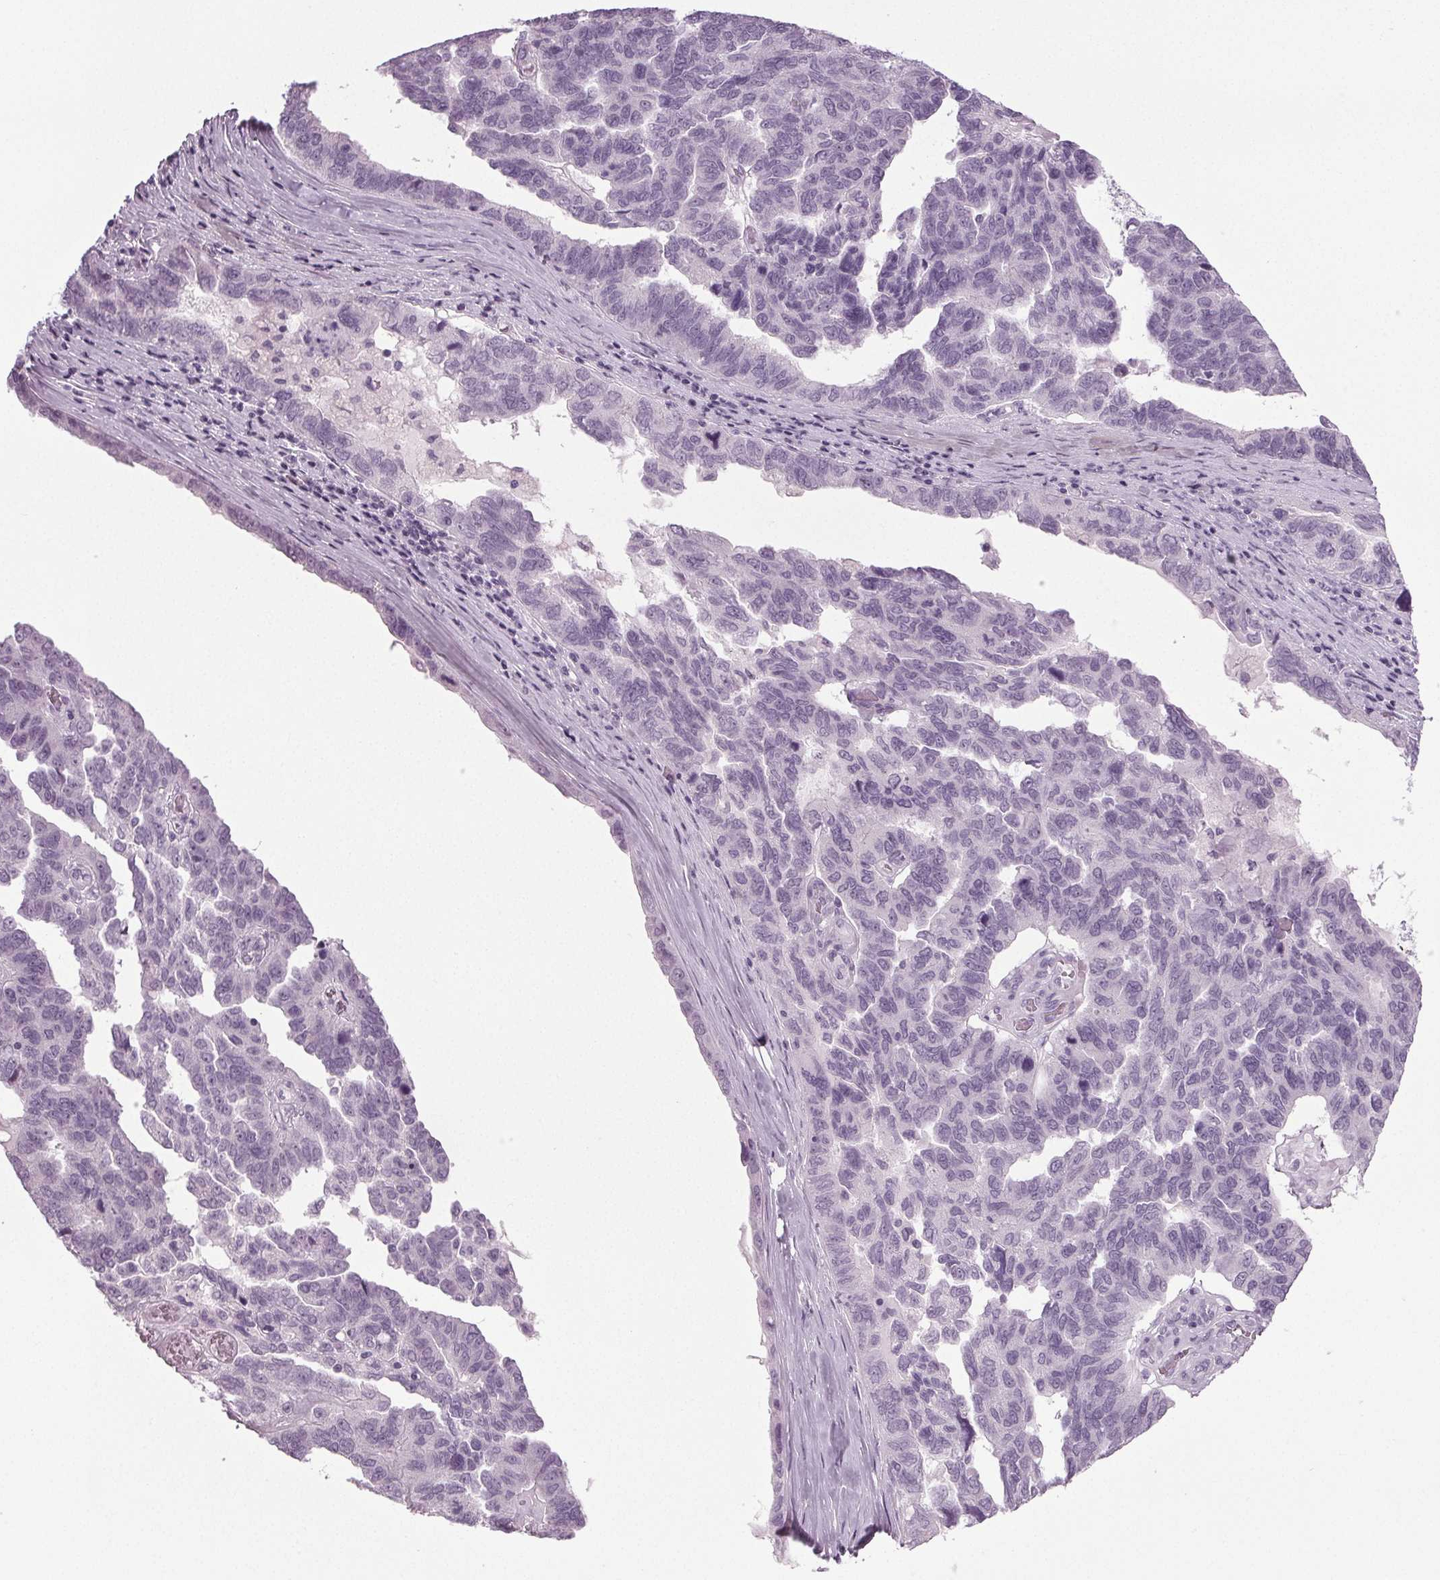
{"staining": {"intensity": "negative", "quantity": "none", "location": "none"}, "tissue": "ovarian cancer", "cell_type": "Tumor cells", "image_type": "cancer", "snomed": [{"axis": "morphology", "description": "Cystadenocarcinoma, serous, NOS"}, {"axis": "topography", "description": "Ovary"}], "caption": "This is a micrograph of IHC staining of serous cystadenocarcinoma (ovarian), which shows no positivity in tumor cells.", "gene": "IGF2BP1", "patient": {"sex": "female", "age": 64}}